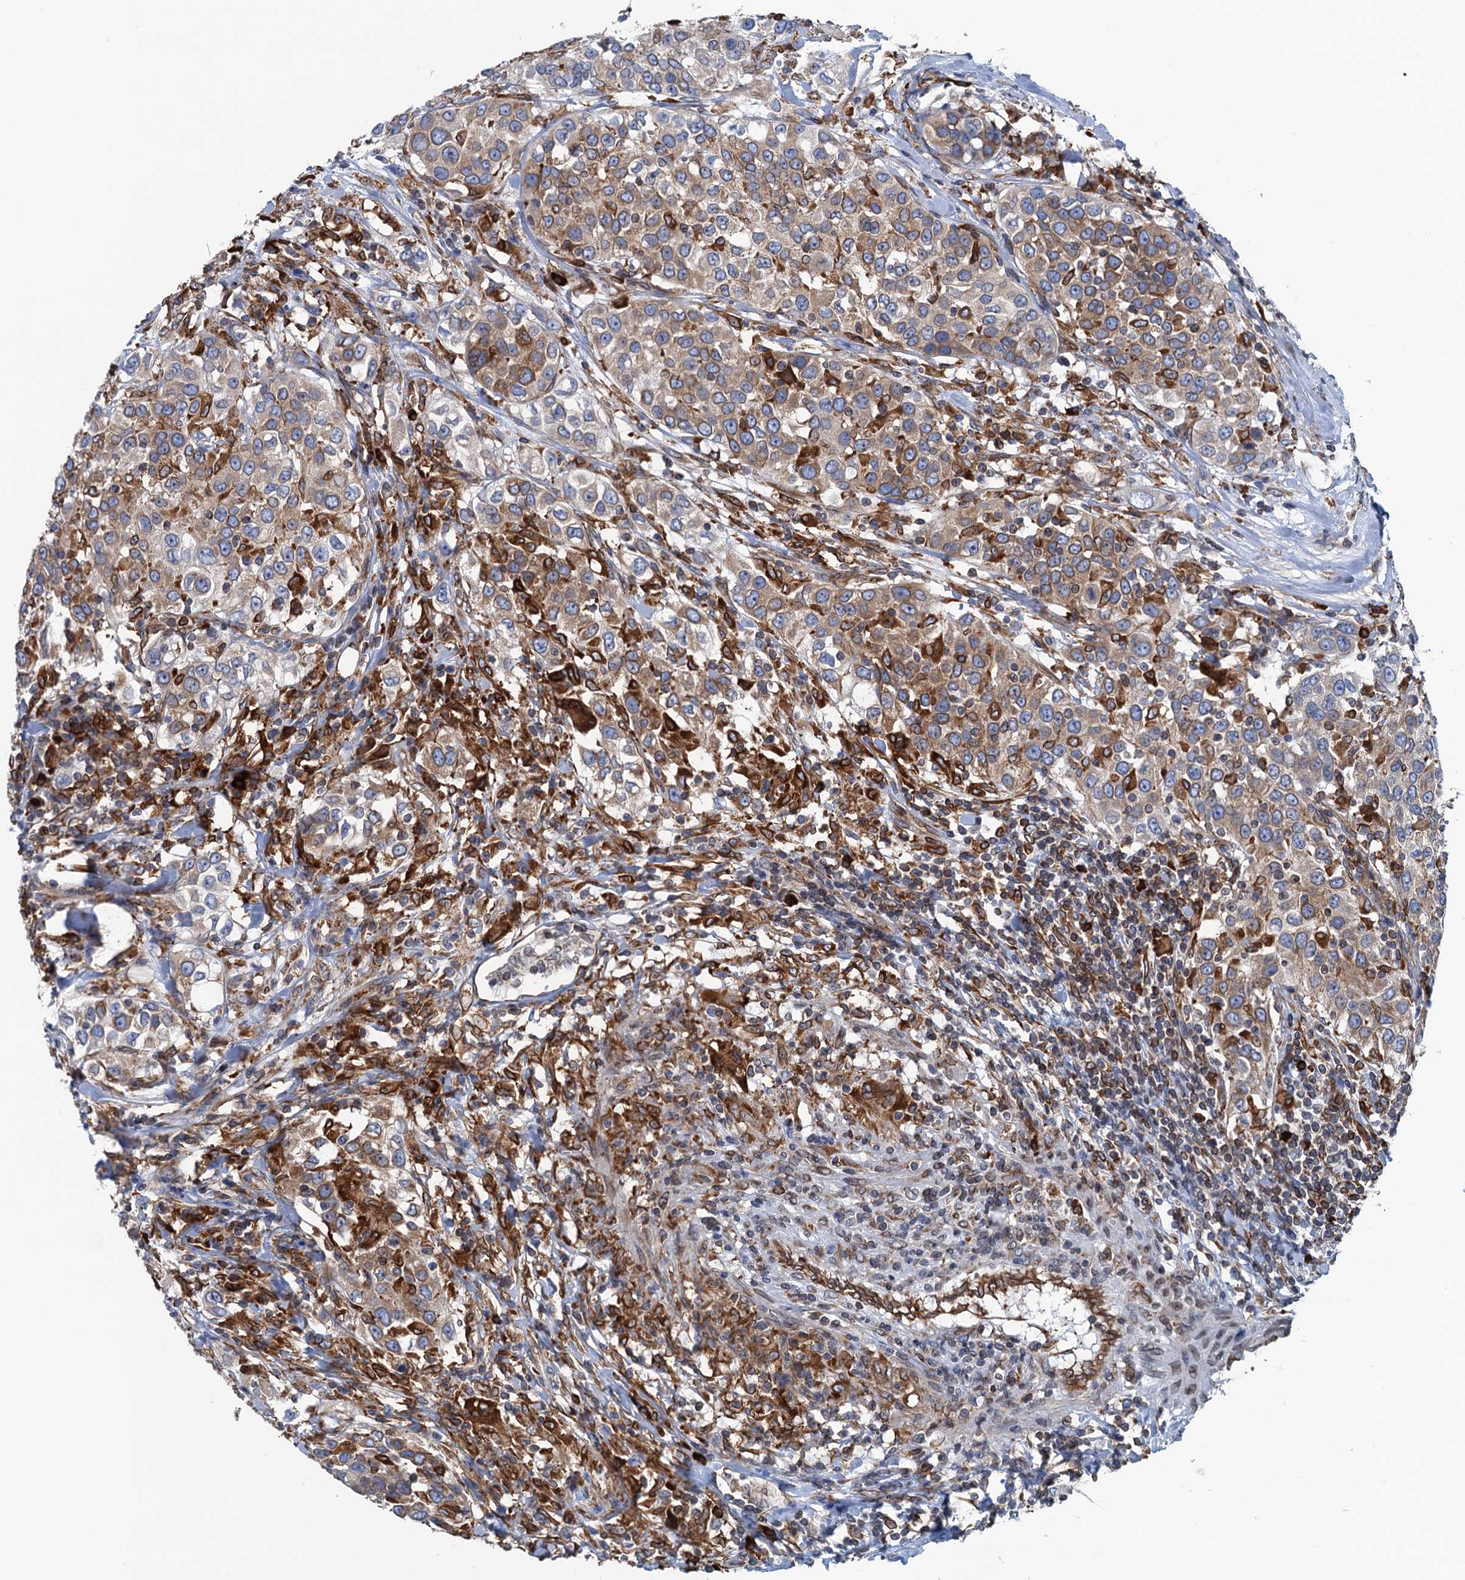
{"staining": {"intensity": "moderate", "quantity": "25%-75%", "location": "cytoplasmic/membranous"}, "tissue": "urothelial cancer", "cell_type": "Tumor cells", "image_type": "cancer", "snomed": [{"axis": "morphology", "description": "Urothelial carcinoma, High grade"}, {"axis": "topography", "description": "Urinary bladder"}], "caption": "Urothelial cancer was stained to show a protein in brown. There is medium levels of moderate cytoplasmic/membranous positivity in approximately 25%-75% of tumor cells.", "gene": "TMEM205", "patient": {"sex": "female", "age": 80}}